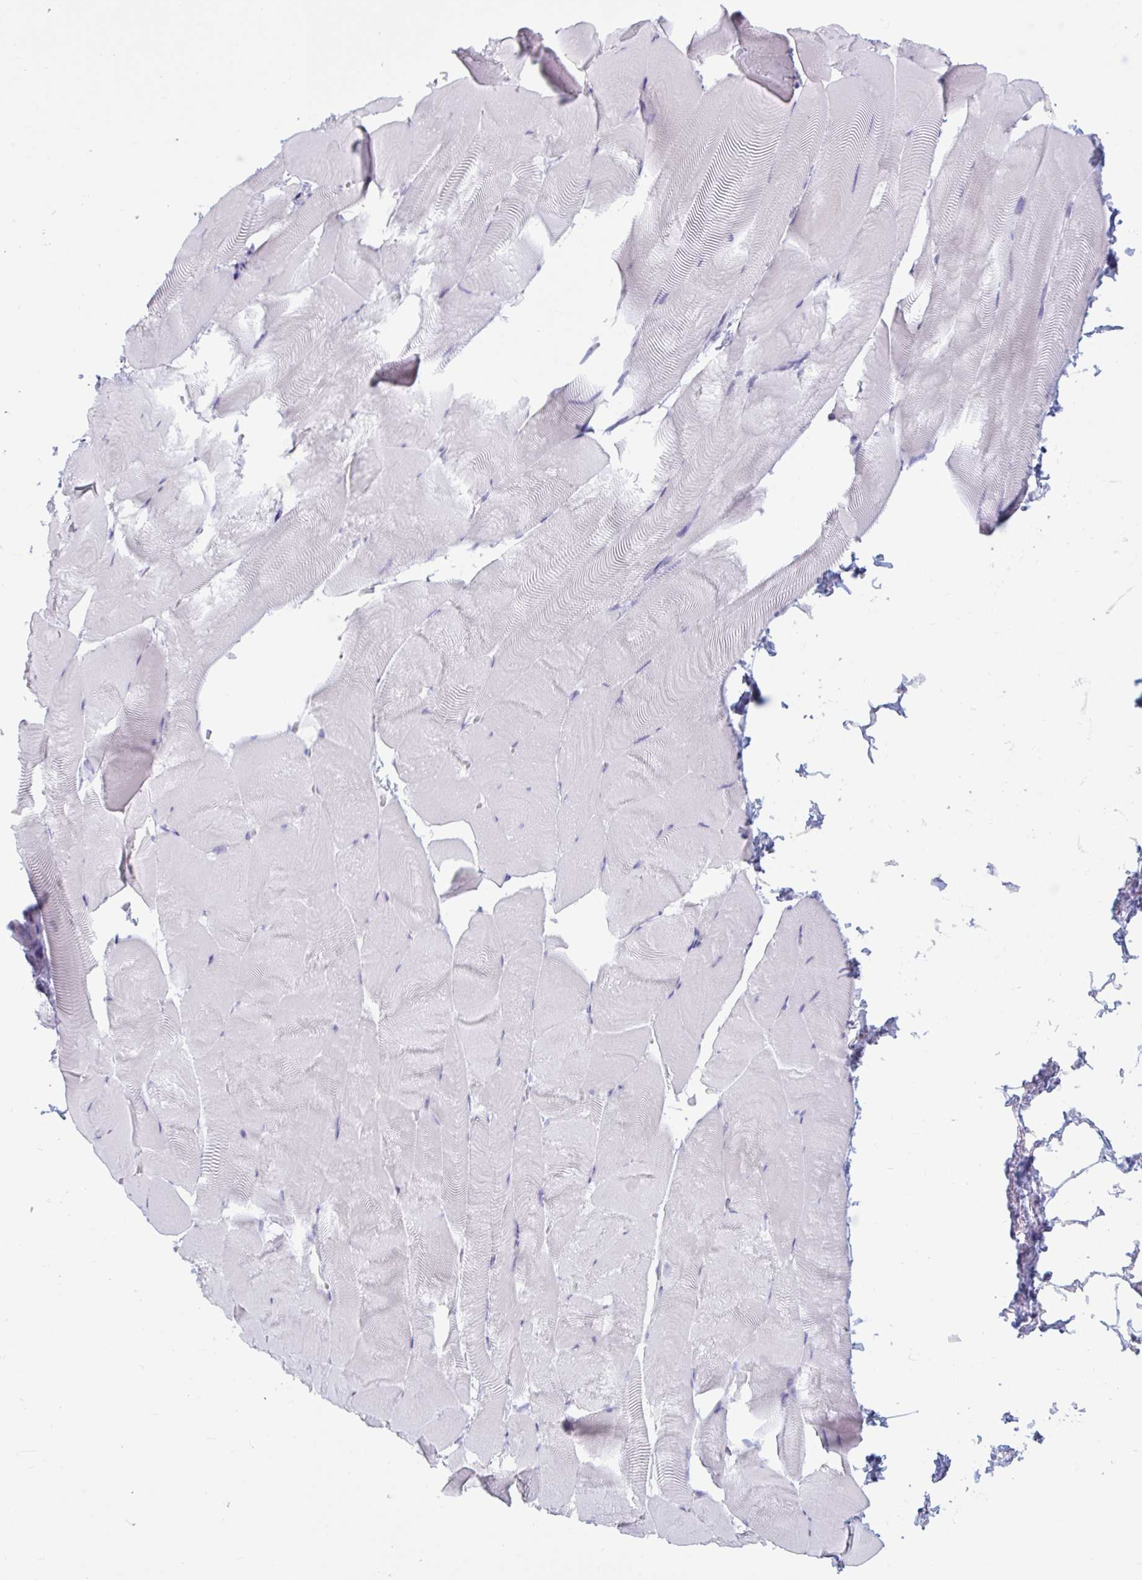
{"staining": {"intensity": "negative", "quantity": "none", "location": "none"}, "tissue": "skeletal muscle", "cell_type": "Myocytes", "image_type": "normal", "snomed": [{"axis": "morphology", "description": "Normal tissue, NOS"}, {"axis": "topography", "description": "Skeletal muscle"}], "caption": "Human skeletal muscle stained for a protein using immunohistochemistry (IHC) exhibits no positivity in myocytes.", "gene": "BBS10", "patient": {"sex": "female", "age": 64}}